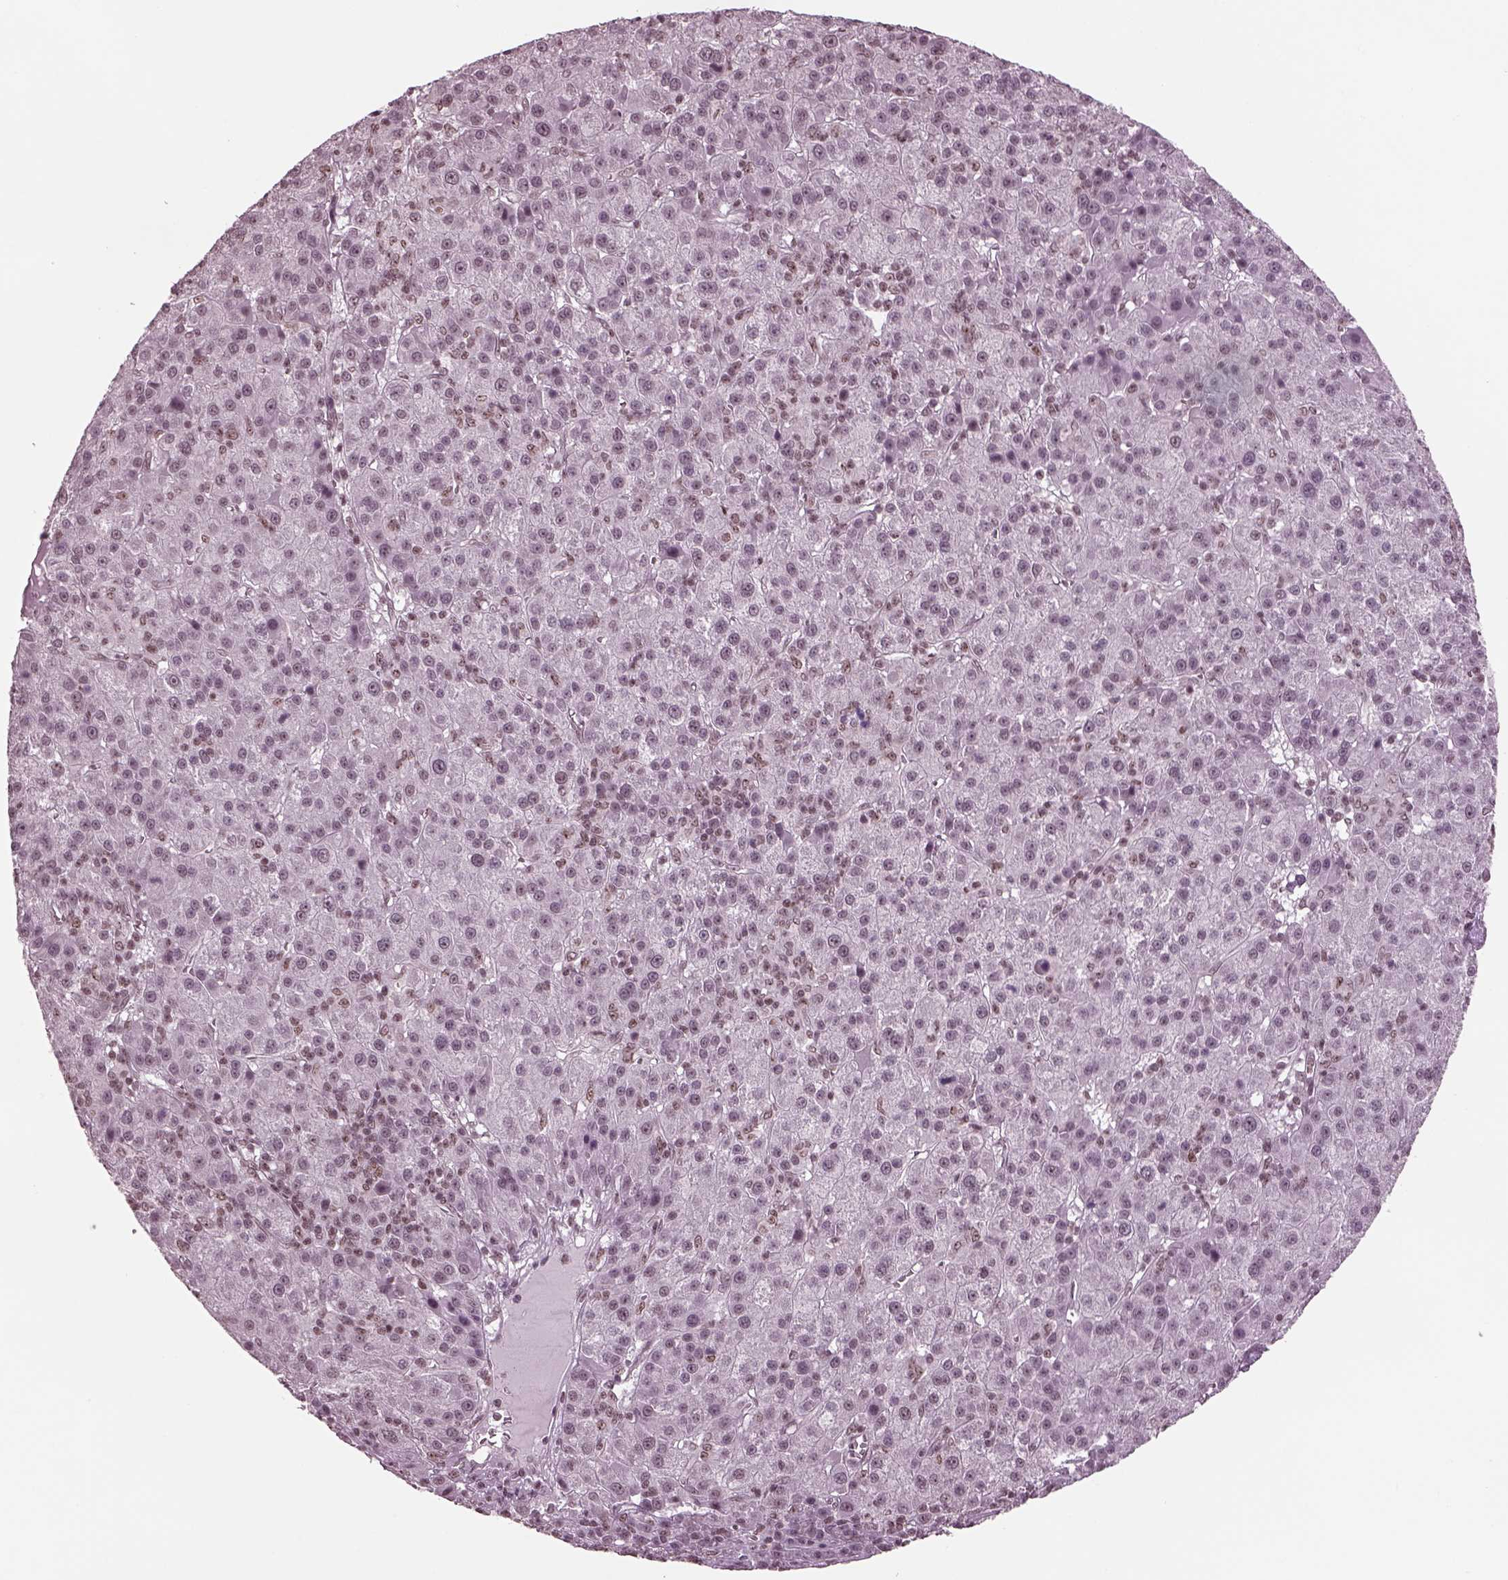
{"staining": {"intensity": "negative", "quantity": "none", "location": "none"}, "tissue": "liver cancer", "cell_type": "Tumor cells", "image_type": "cancer", "snomed": [{"axis": "morphology", "description": "Carcinoma, Hepatocellular, NOS"}, {"axis": "topography", "description": "Liver"}], "caption": "Liver cancer (hepatocellular carcinoma) was stained to show a protein in brown. There is no significant expression in tumor cells. The staining is performed using DAB brown chromogen with nuclei counter-stained in using hematoxylin.", "gene": "RUVBL2", "patient": {"sex": "female", "age": 60}}